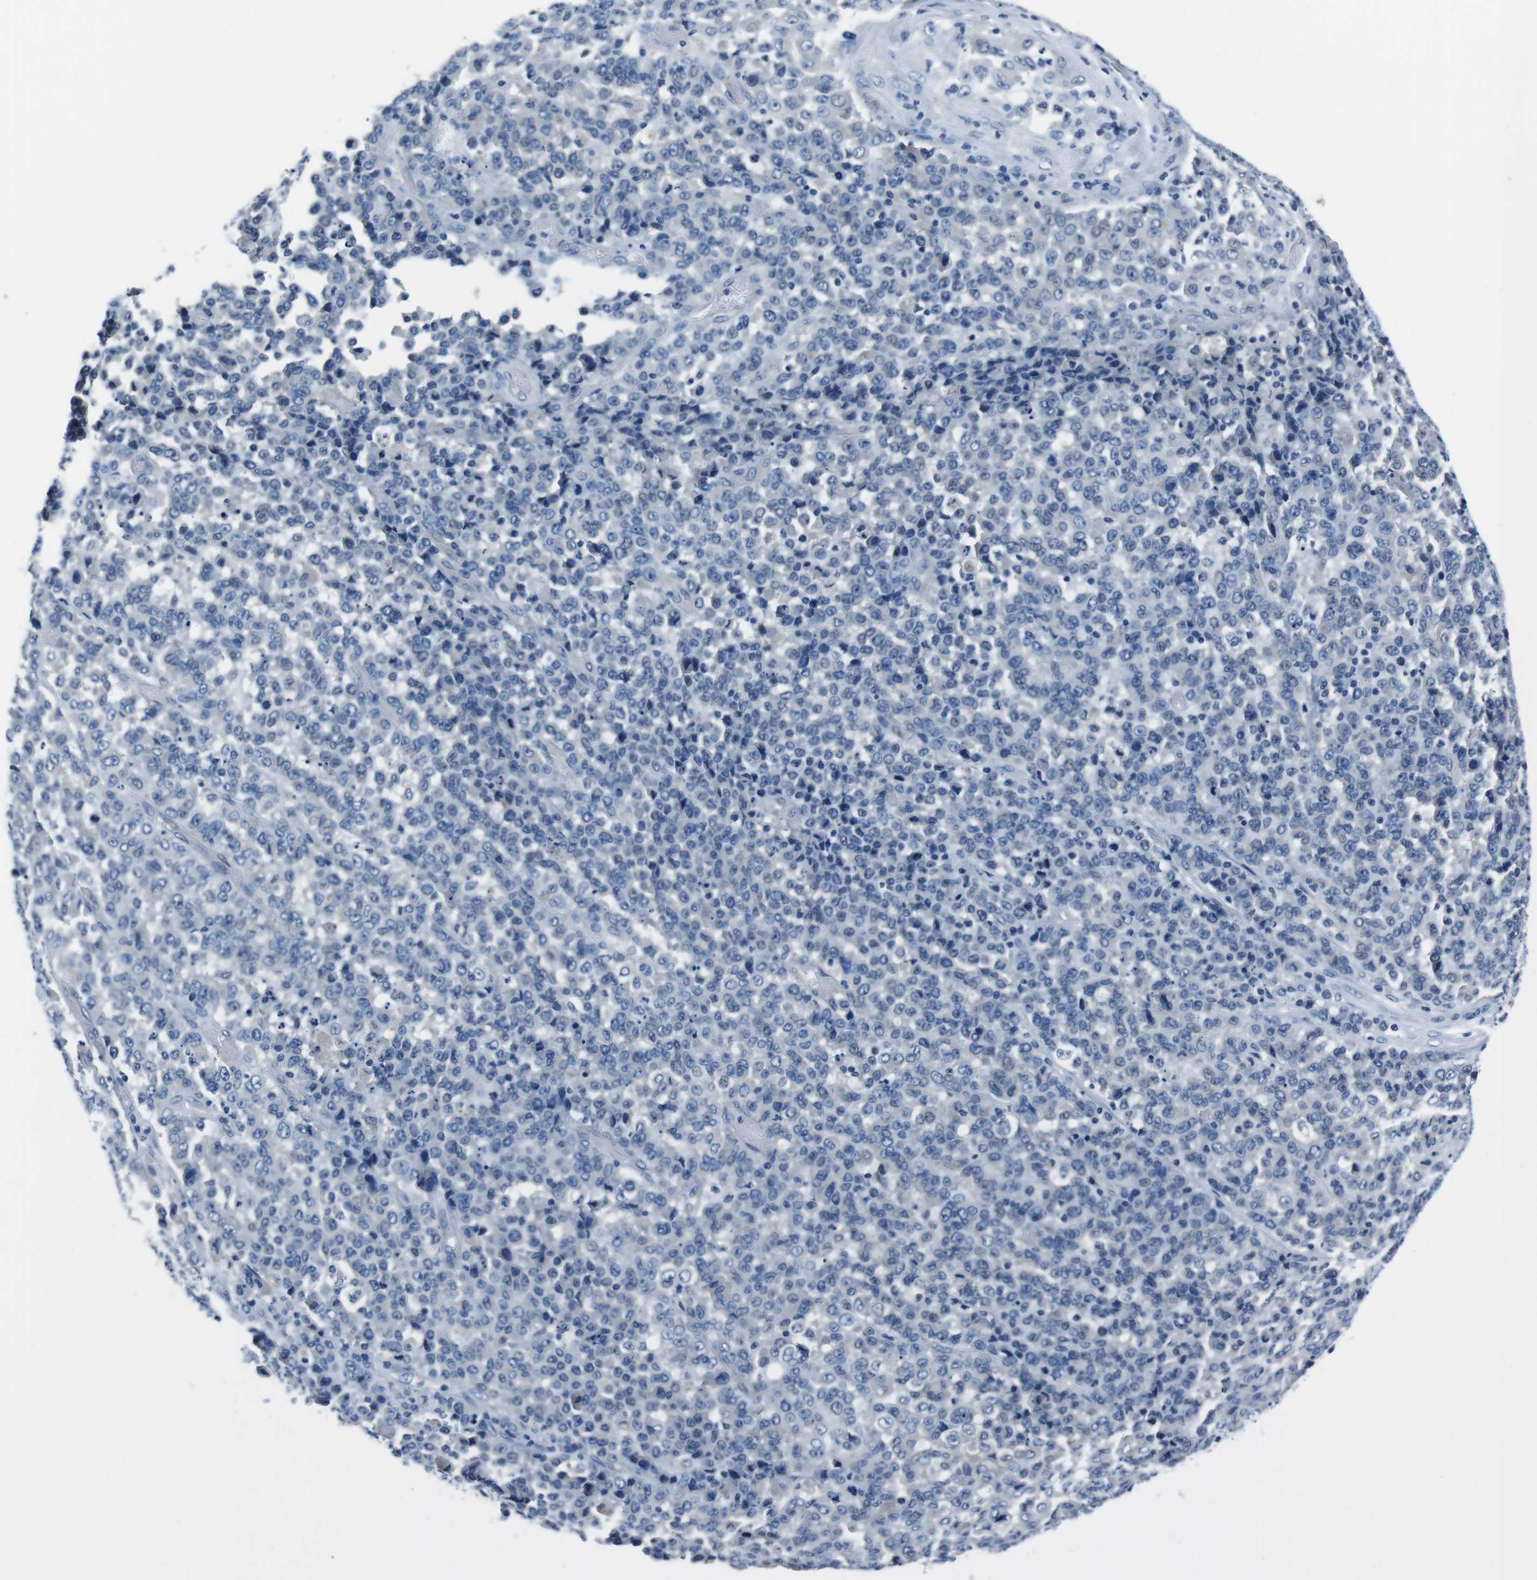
{"staining": {"intensity": "negative", "quantity": "none", "location": "none"}, "tissue": "stomach cancer", "cell_type": "Tumor cells", "image_type": "cancer", "snomed": [{"axis": "morphology", "description": "Adenocarcinoma, NOS"}, {"axis": "topography", "description": "Stomach"}], "caption": "An immunohistochemistry histopathology image of adenocarcinoma (stomach) is shown. There is no staining in tumor cells of adenocarcinoma (stomach).", "gene": "CASQ1", "patient": {"sex": "female", "age": 73}}